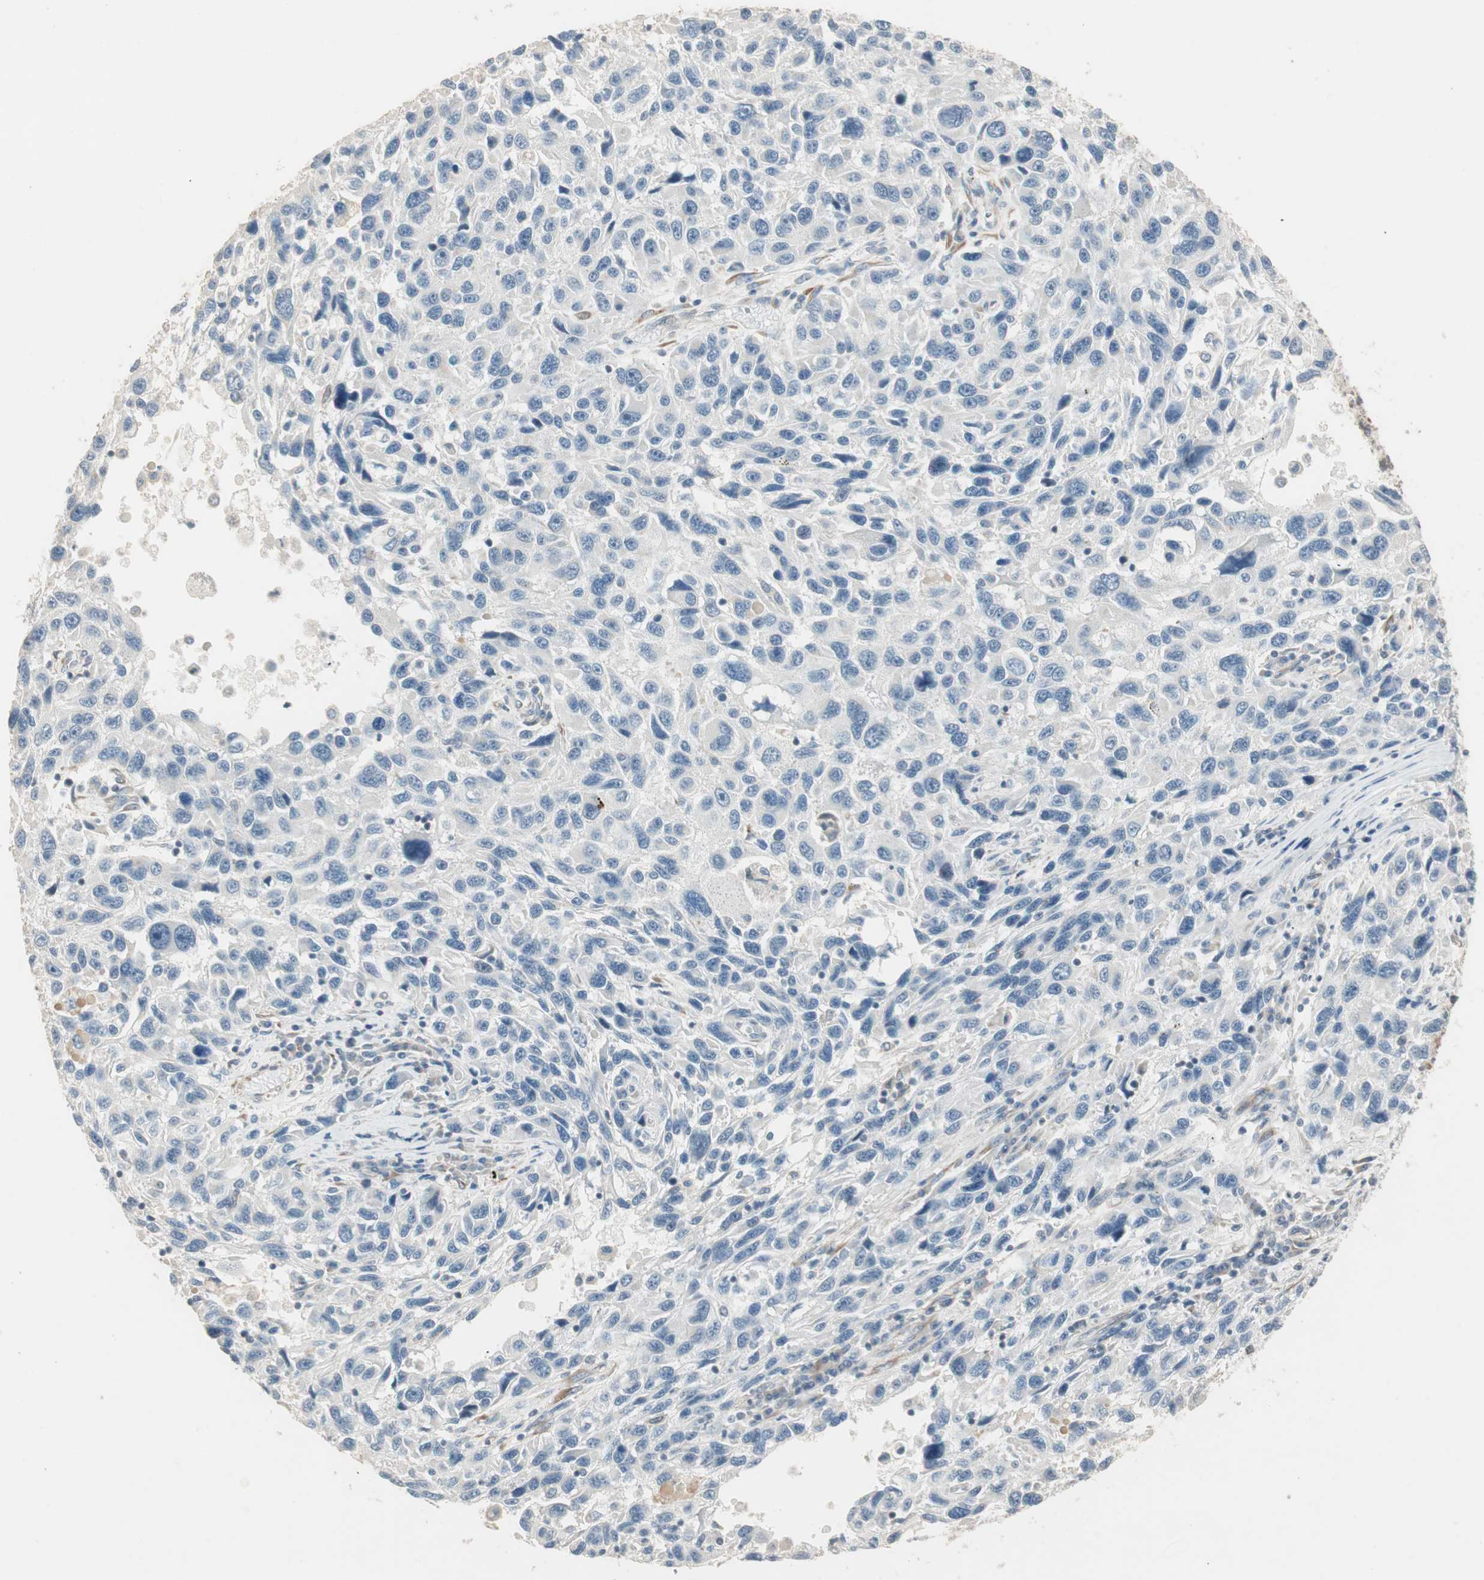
{"staining": {"intensity": "negative", "quantity": "none", "location": "none"}, "tissue": "melanoma", "cell_type": "Tumor cells", "image_type": "cancer", "snomed": [{"axis": "morphology", "description": "Malignant melanoma, NOS"}, {"axis": "topography", "description": "Skin"}], "caption": "Micrograph shows no protein staining in tumor cells of melanoma tissue.", "gene": "TASOR", "patient": {"sex": "male", "age": 53}}